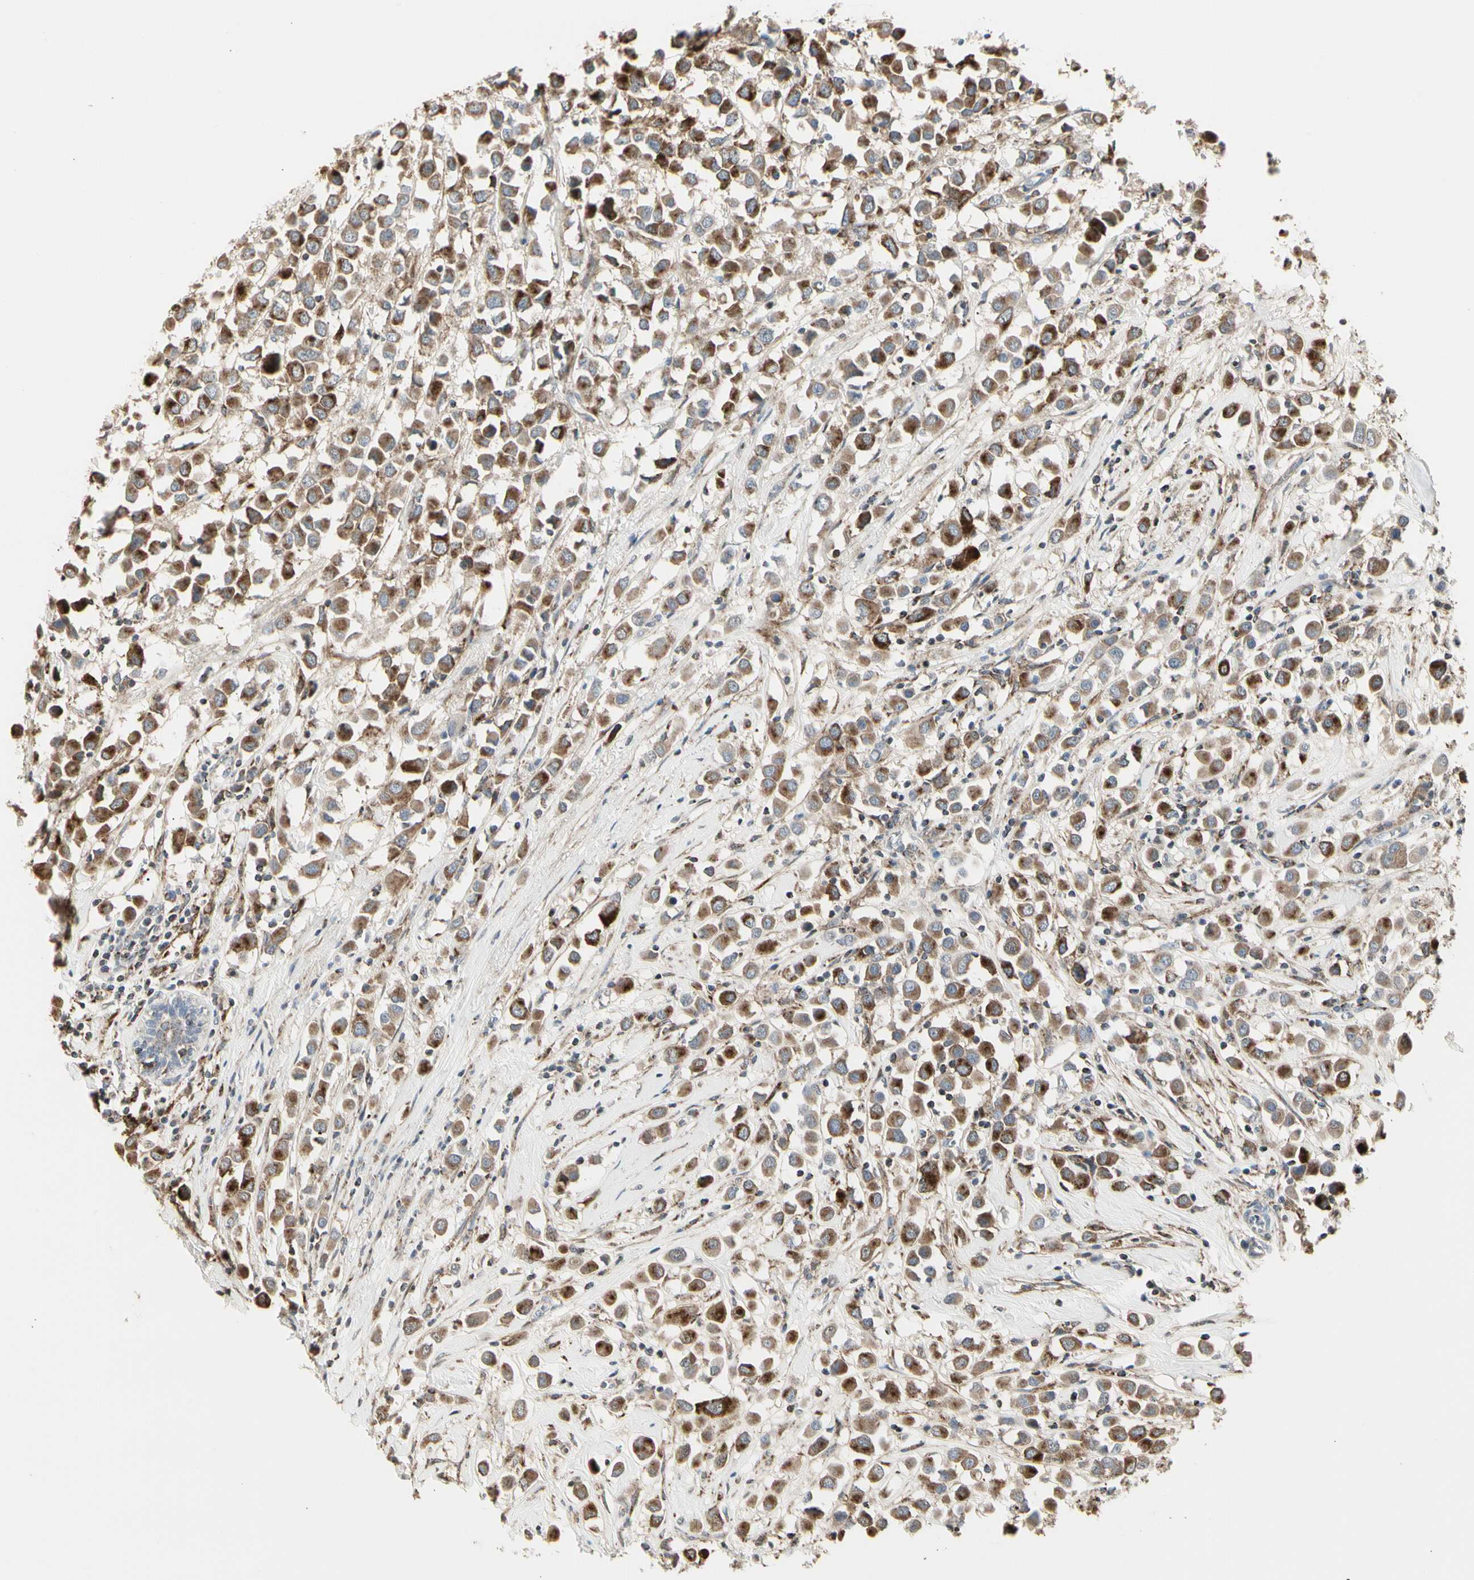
{"staining": {"intensity": "moderate", "quantity": ">75%", "location": "cytoplasmic/membranous"}, "tissue": "breast cancer", "cell_type": "Tumor cells", "image_type": "cancer", "snomed": [{"axis": "morphology", "description": "Duct carcinoma"}, {"axis": "topography", "description": "Breast"}], "caption": "Breast cancer tissue shows moderate cytoplasmic/membranous positivity in about >75% of tumor cells, visualized by immunohistochemistry. (DAB (3,3'-diaminobenzidine) IHC, brown staining for protein, blue staining for nuclei).", "gene": "TMEM176A", "patient": {"sex": "female", "age": 61}}